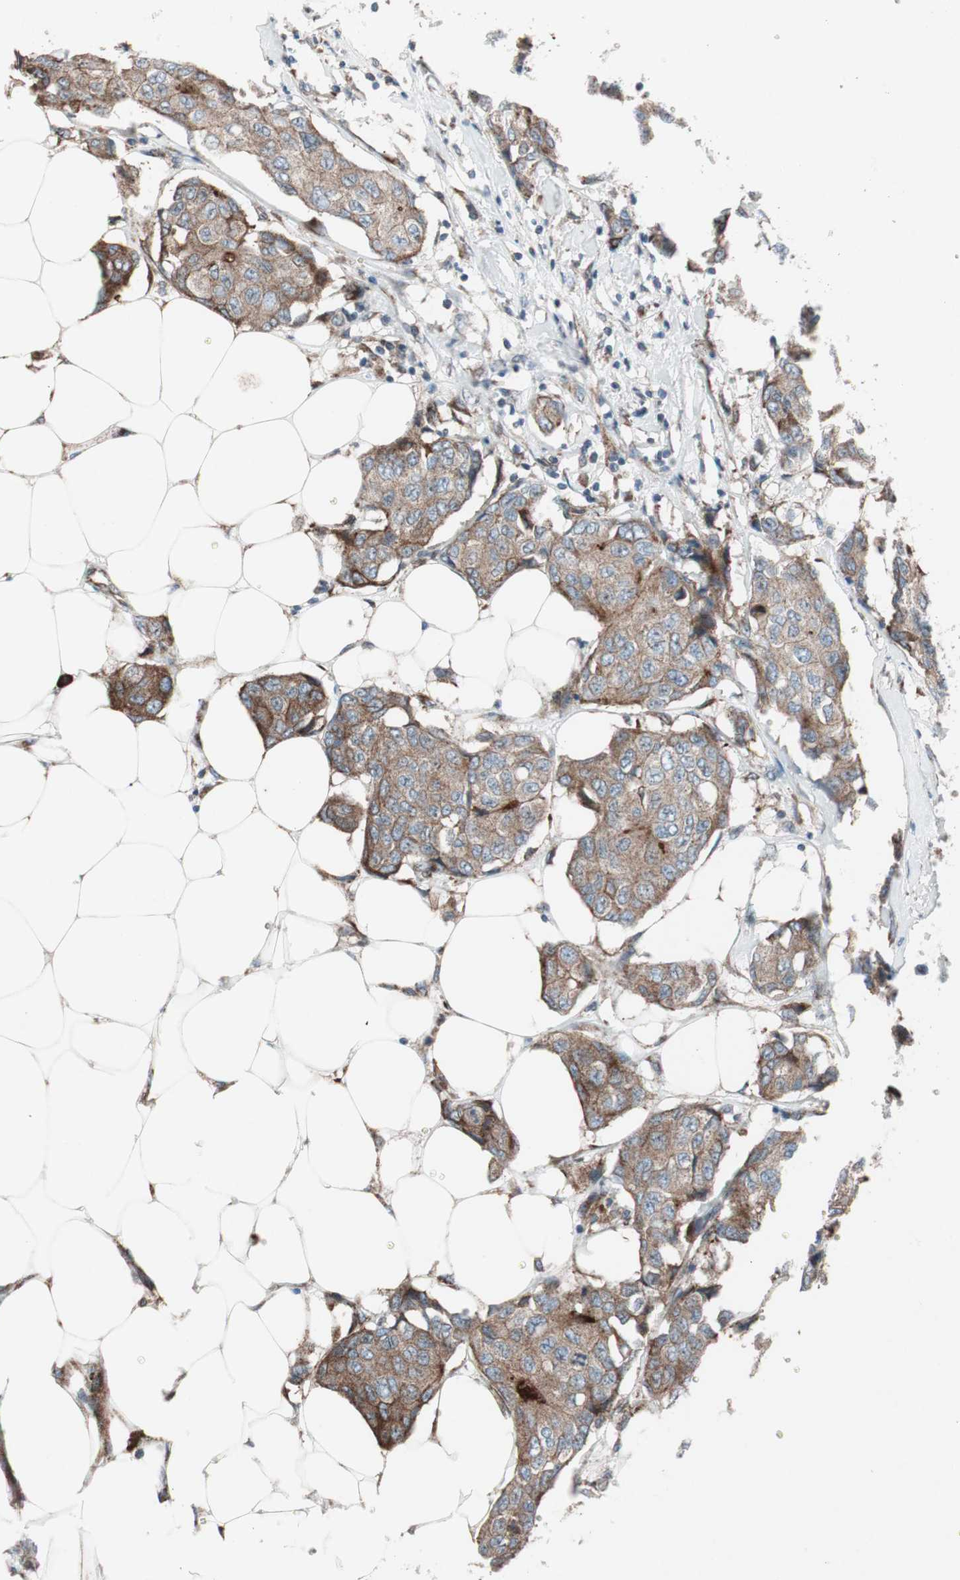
{"staining": {"intensity": "moderate", "quantity": ">75%", "location": "cytoplasmic/membranous"}, "tissue": "breast cancer", "cell_type": "Tumor cells", "image_type": "cancer", "snomed": [{"axis": "morphology", "description": "Duct carcinoma"}, {"axis": "topography", "description": "Breast"}], "caption": "IHC image of neoplastic tissue: human breast cancer stained using immunohistochemistry displays medium levels of moderate protein expression localized specifically in the cytoplasmic/membranous of tumor cells, appearing as a cytoplasmic/membranous brown color.", "gene": "CCL14", "patient": {"sex": "female", "age": 80}}